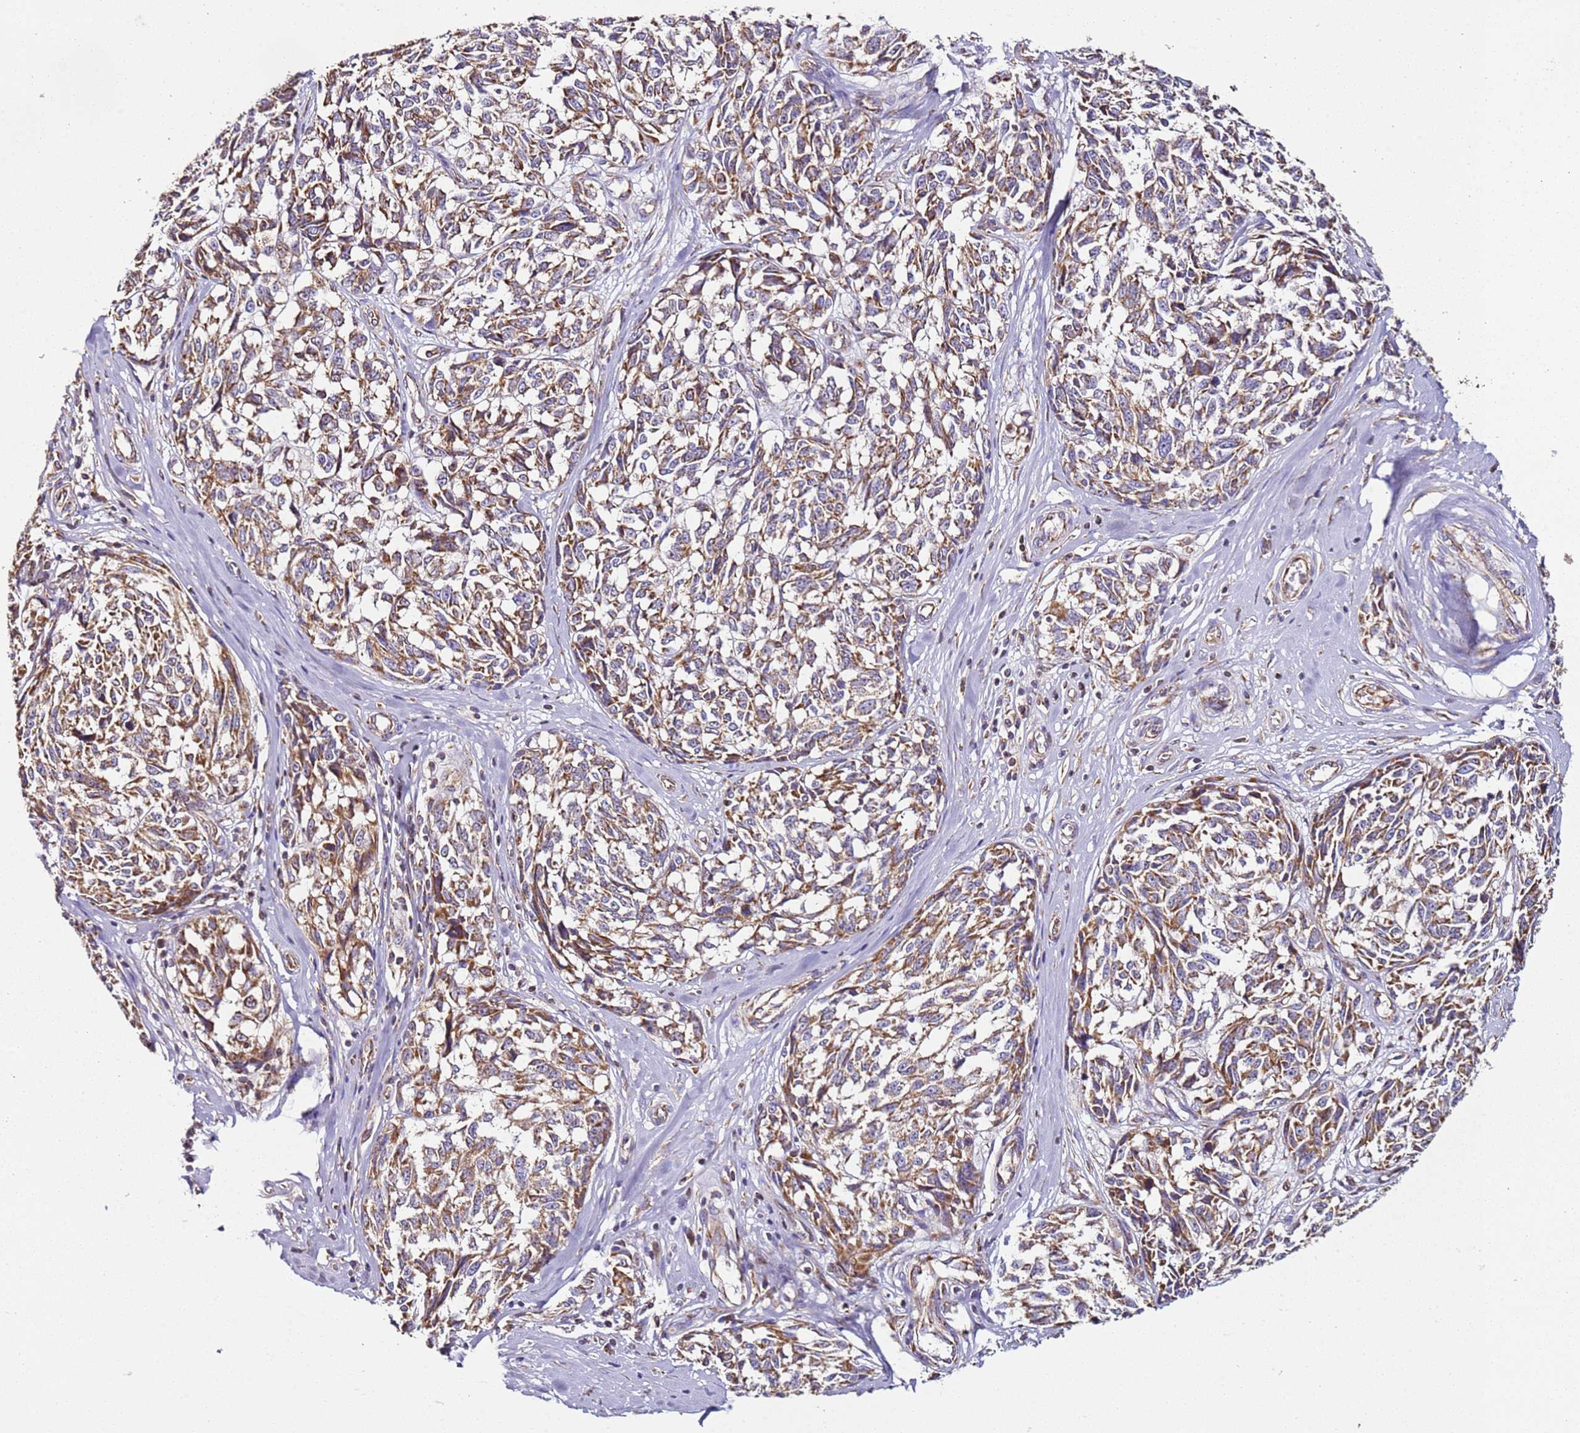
{"staining": {"intensity": "moderate", "quantity": ">75%", "location": "cytoplasmic/membranous"}, "tissue": "melanoma", "cell_type": "Tumor cells", "image_type": "cancer", "snomed": [{"axis": "morphology", "description": "Normal tissue, NOS"}, {"axis": "morphology", "description": "Malignant melanoma, NOS"}, {"axis": "topography", "description": "Skin"}], "caption": "Immunohistochemistry (DAB (3,3'-diaminobenzidine)) staining of human malignant melanoma reveals moderate cytoplasmic/membranous protein positivity in about >75% of tumor cells. (DAB IHC, brown staining for protein, blue staining for nuclei).", "gene": "RMND5A", "patient": {"sex": "female", "age": 64}}